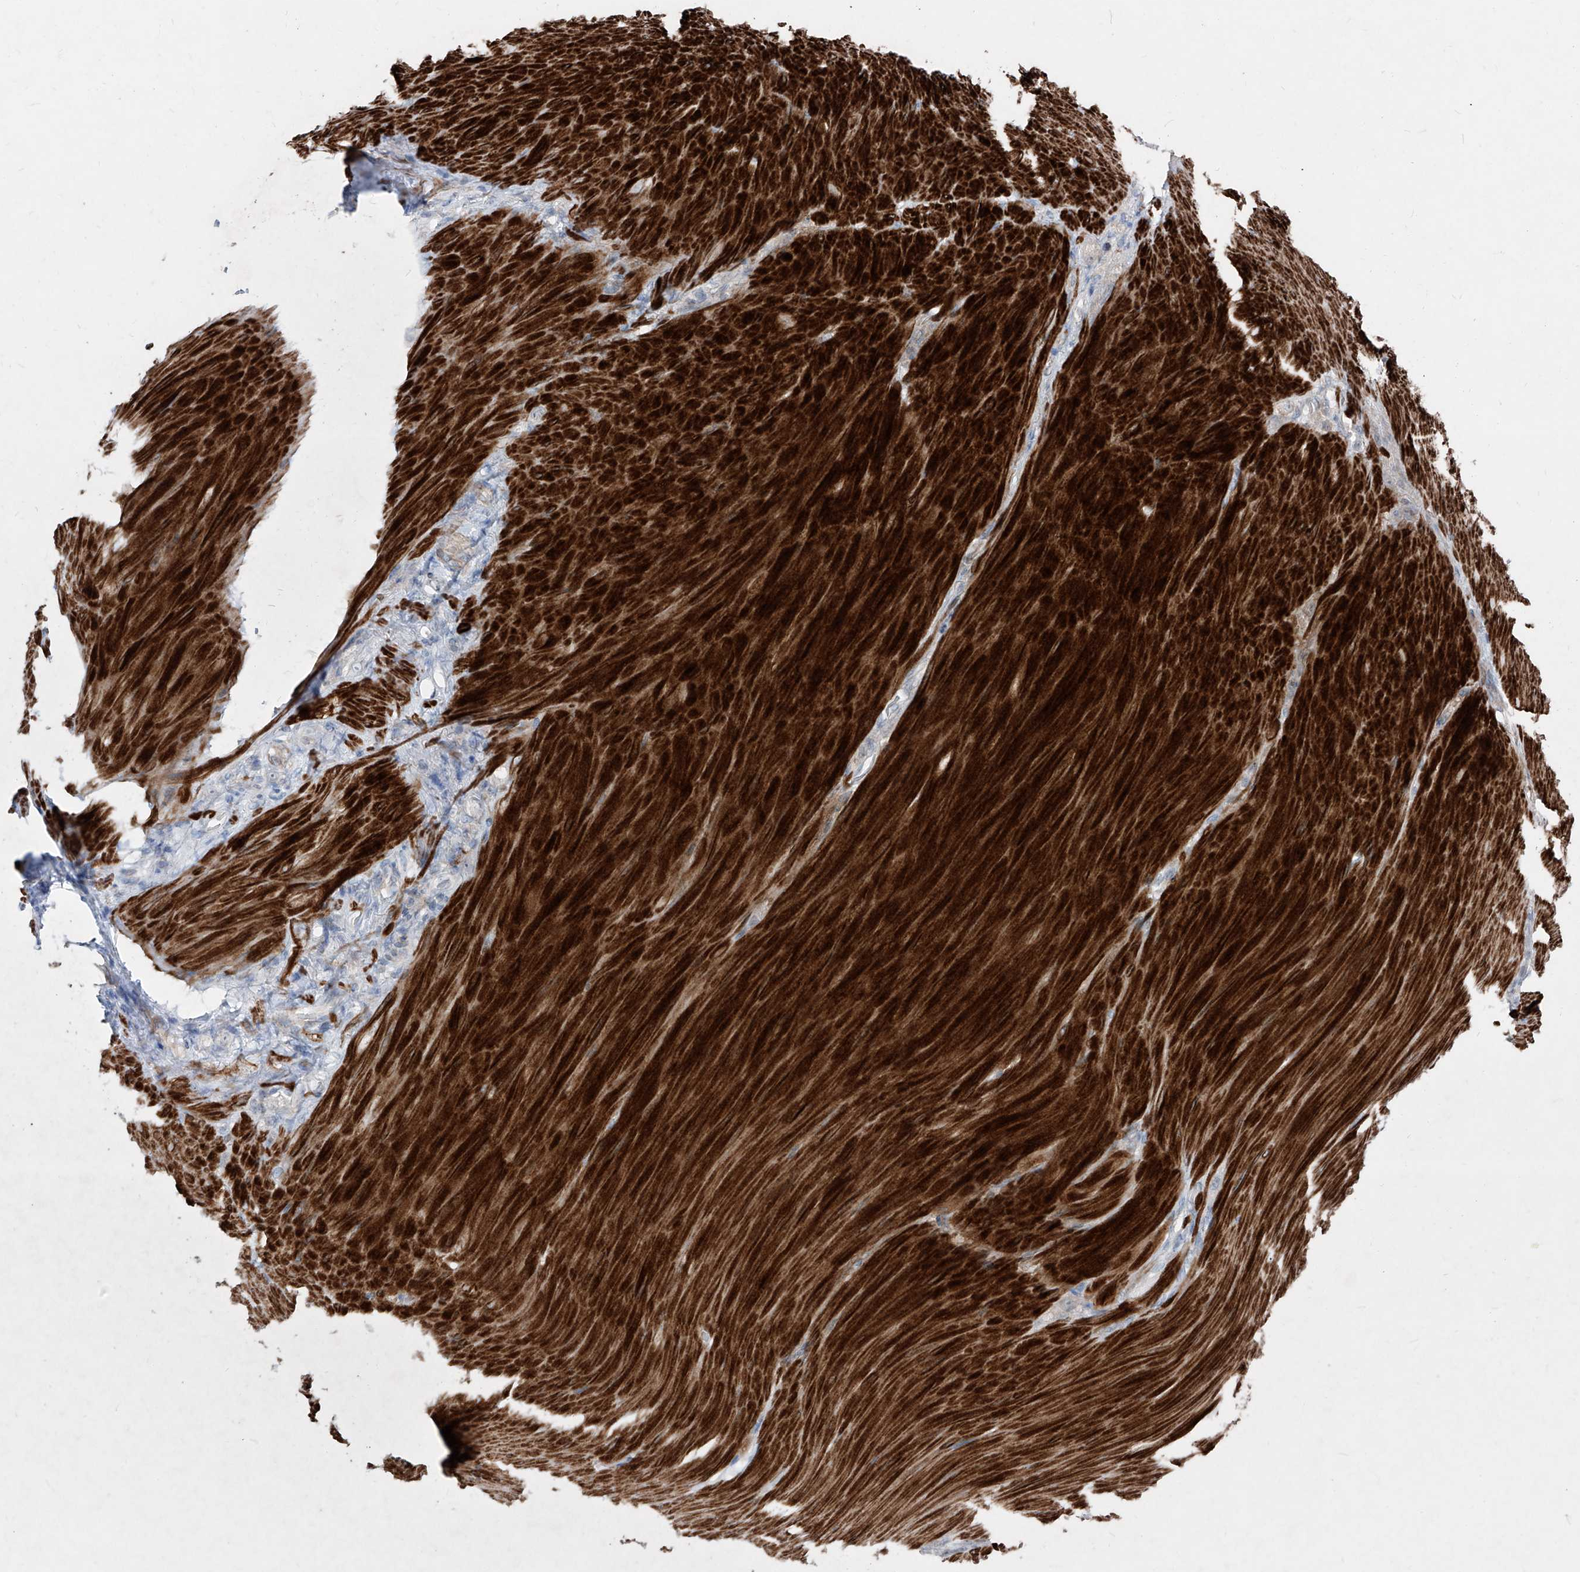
{"staining": {"intensity": "negative", "quantity": "none", "location": "none"}, "tissue": "stomach cancer", "cell_type": "Tumor cells", "image_type": "cancer", "snomed": [{"axis": "morphology", "description": "Normal tissue, NOS"}, {"axis": "morphology", "description": "Adenocarcinoma, NOS"}, {"axis": "topography", "description": "Stomach"}], "caption": "Micrograph shows no significant protein expression in tumor cells of stomach cancer (adenocarcinoma).", "gene": "UFD1", "patient": {"sex": "male", "age": 82}}